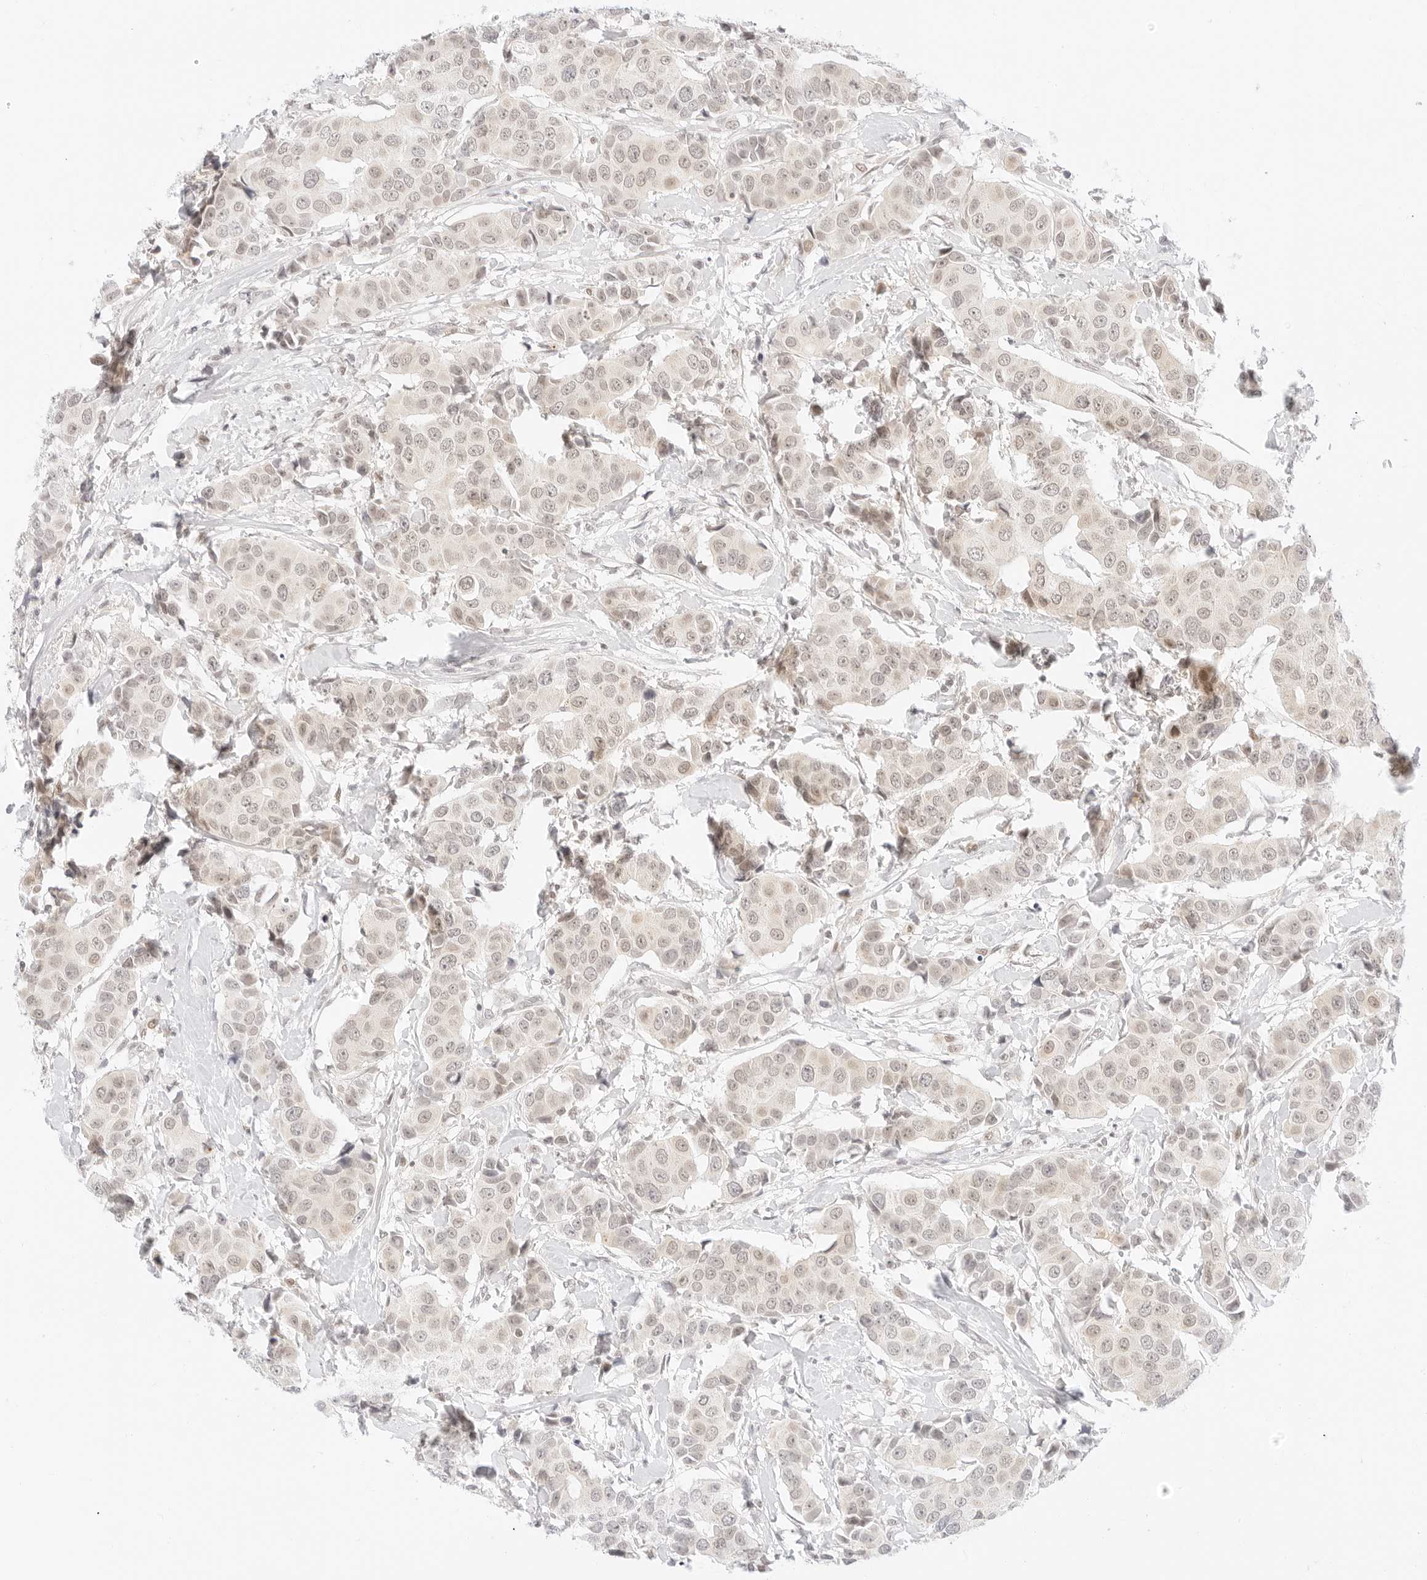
{"staining": {"intensity": "weak", "quantity": "<25%", "location": "nuclear"}, "tissue": "breast cancer", "cell_type": "Tumor cells", "image_type": "cancer", "snomed": [{"axis": "morphology", "description": "Normal tissue, NOS"}, {"axis": "morphology", "description": "Duct carcinoma"}, {"axis": "topography", "description": "Breast"}], "caption": "Image shows no significant protein positivity in tumor cells of breast cancer.", "gene": "POLR3C", "patient": {"sex": "female", "age": 39}}